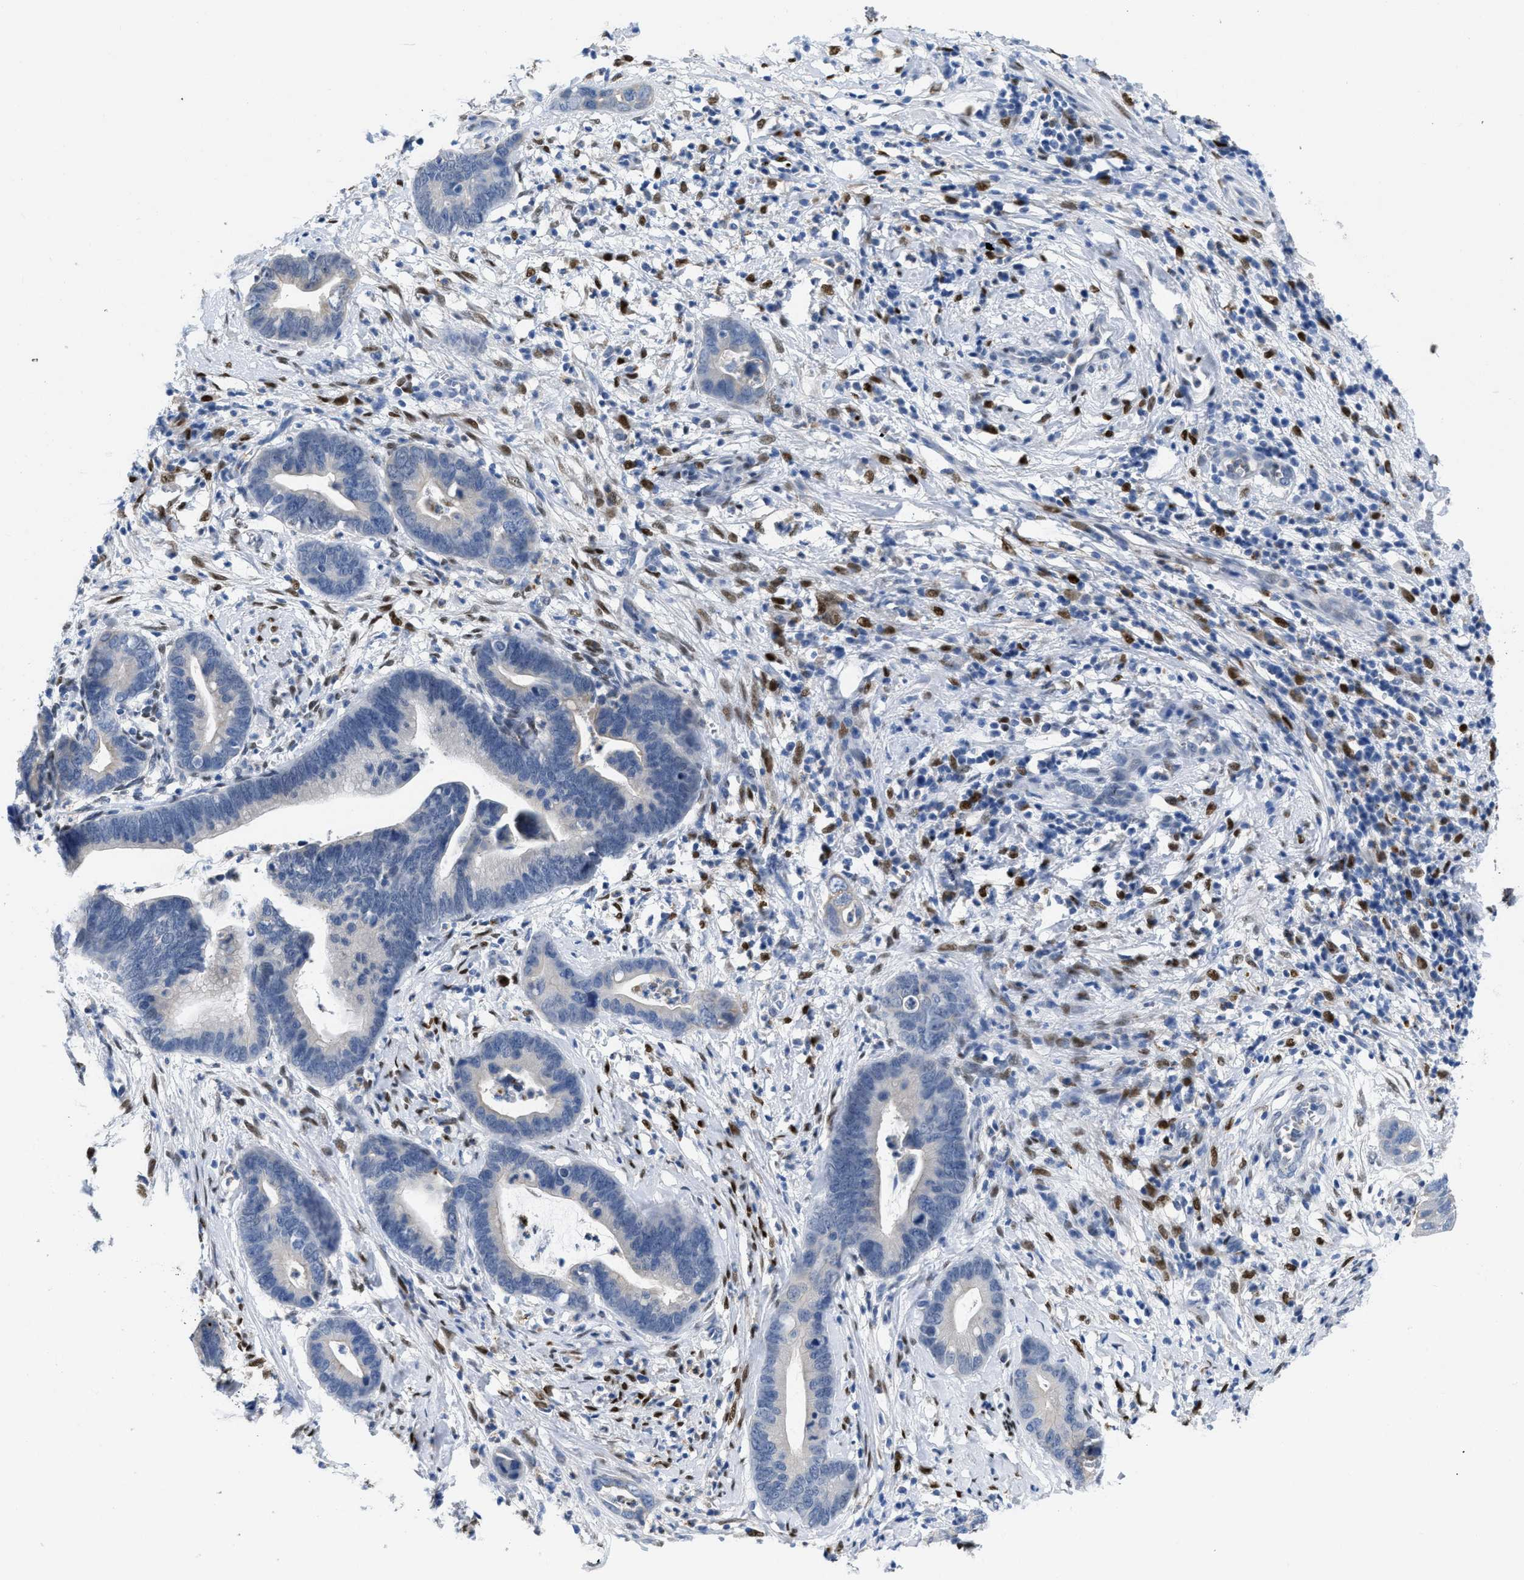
{"staining": {"intensity": "weak", "quantity": "<25%", "location": "nuclear"}, "tissue": "cervical cancer", "cell_type": "Tumor cells", "image_type": "cancer", "snomed": [{"axis": "morphology", "description": "Adenocarcinoma, NOS"}, {"axis": "topography", "description": "Cervix"}], "caption": "This is an immunohistochemistry histopathology image of human adenocarcinoma (cervical). There is no positivity in tumor cells.", "gene": "NFIX", "patient": {"sex": "female", "age": 44}}